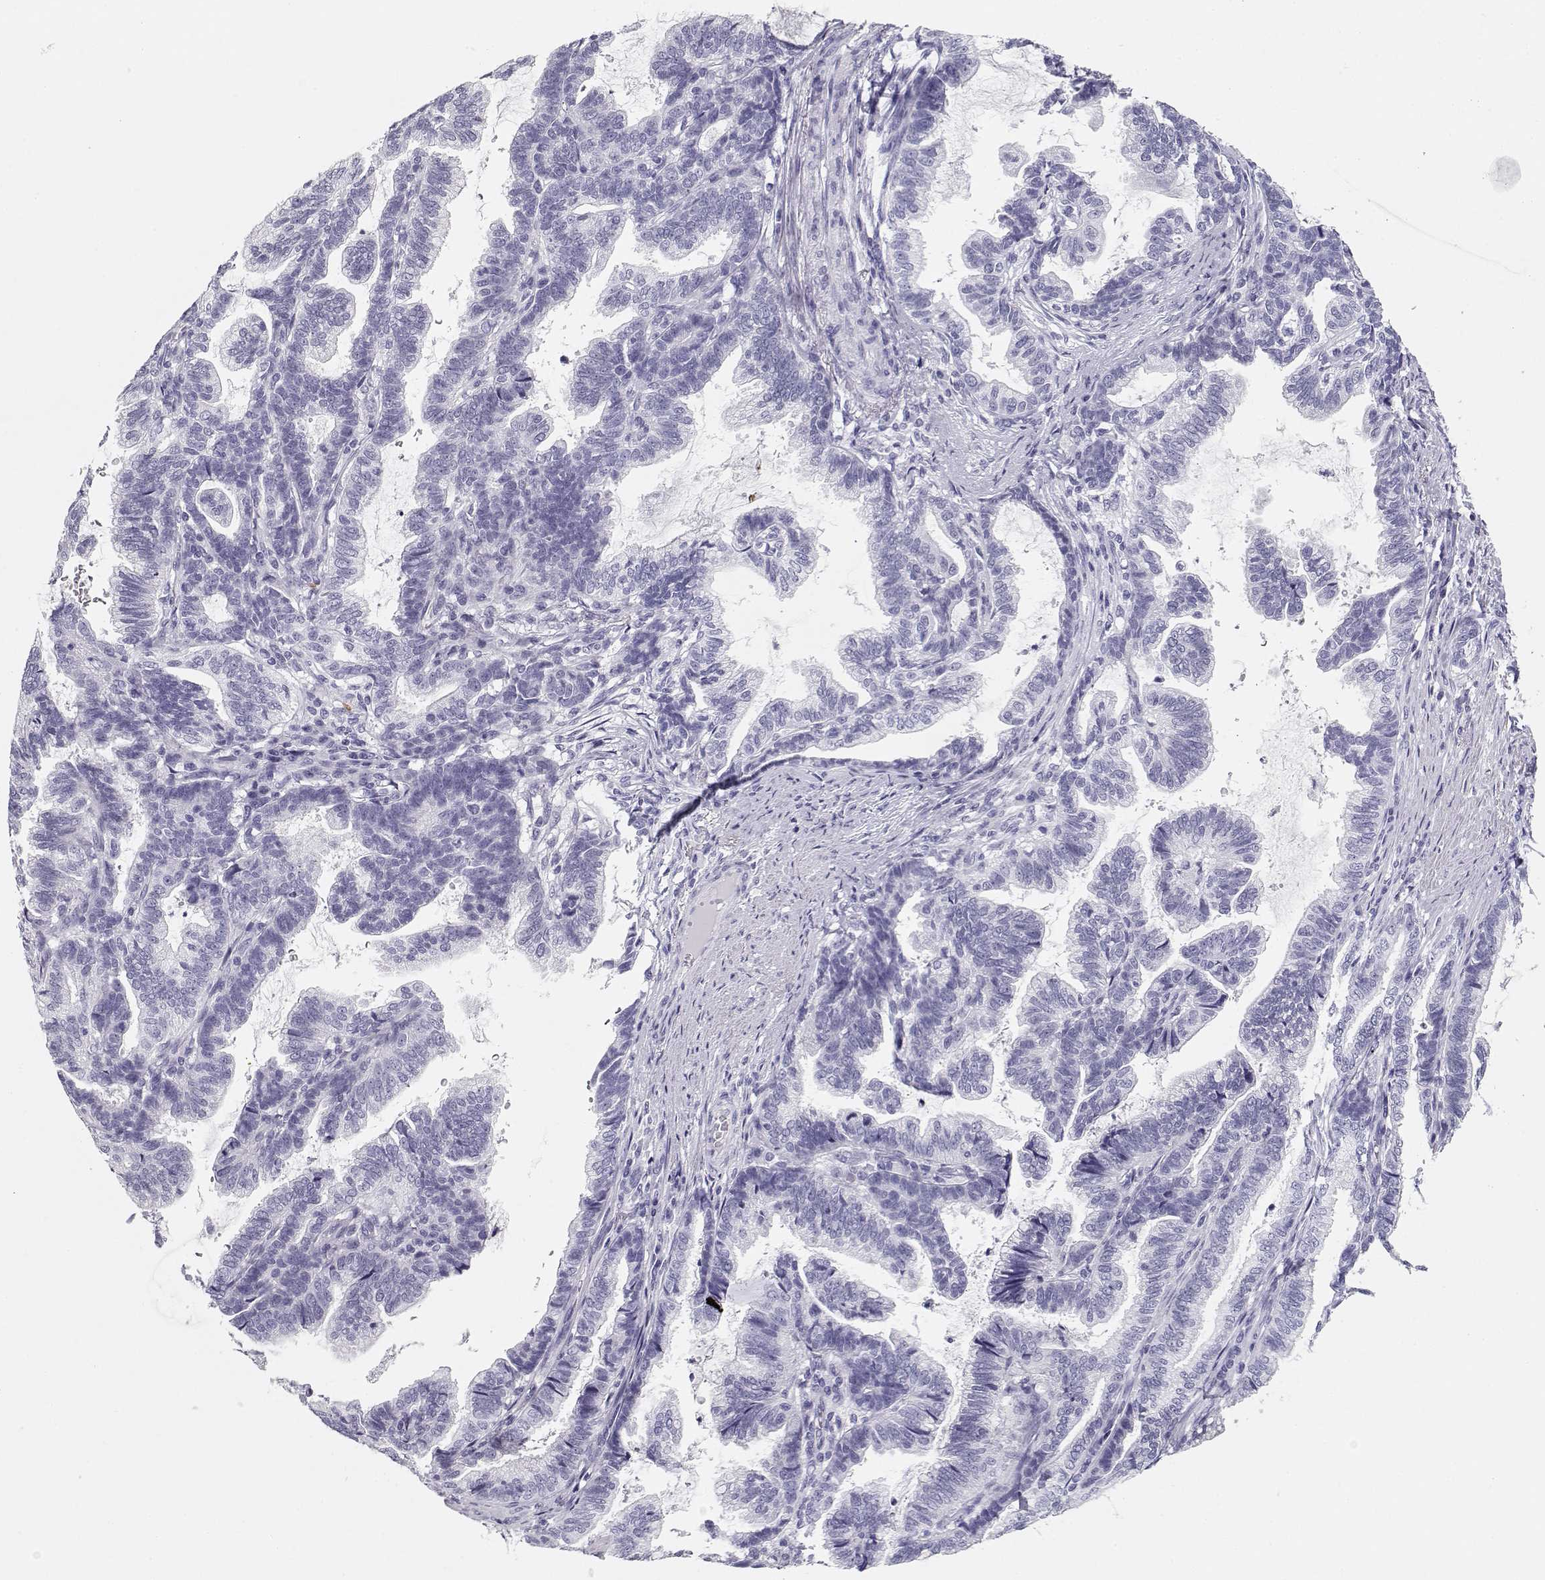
{"staining": {"intensity": "negative", "quantity": "none", "location": "none"}, "tissue": "stomach cancer", "cell_type": "Tumor cells", "image_type": "cancer", "snomed": [{"axis": "morphology", "description": "Adenocarcinoma, NOS"}, {"axis": "topography", "description": "Stomach"}], "caption": "Immunohistochemical staining of human stomach cancer shows no significant positivity in tumor cells. (DAB (3,3'-diaminobenzidine) immunohistochemistry visualized using brightfield microscopy, high magnification).", "gene": "MAGEC1", "patient": {"sex": "male", "age": 83}}